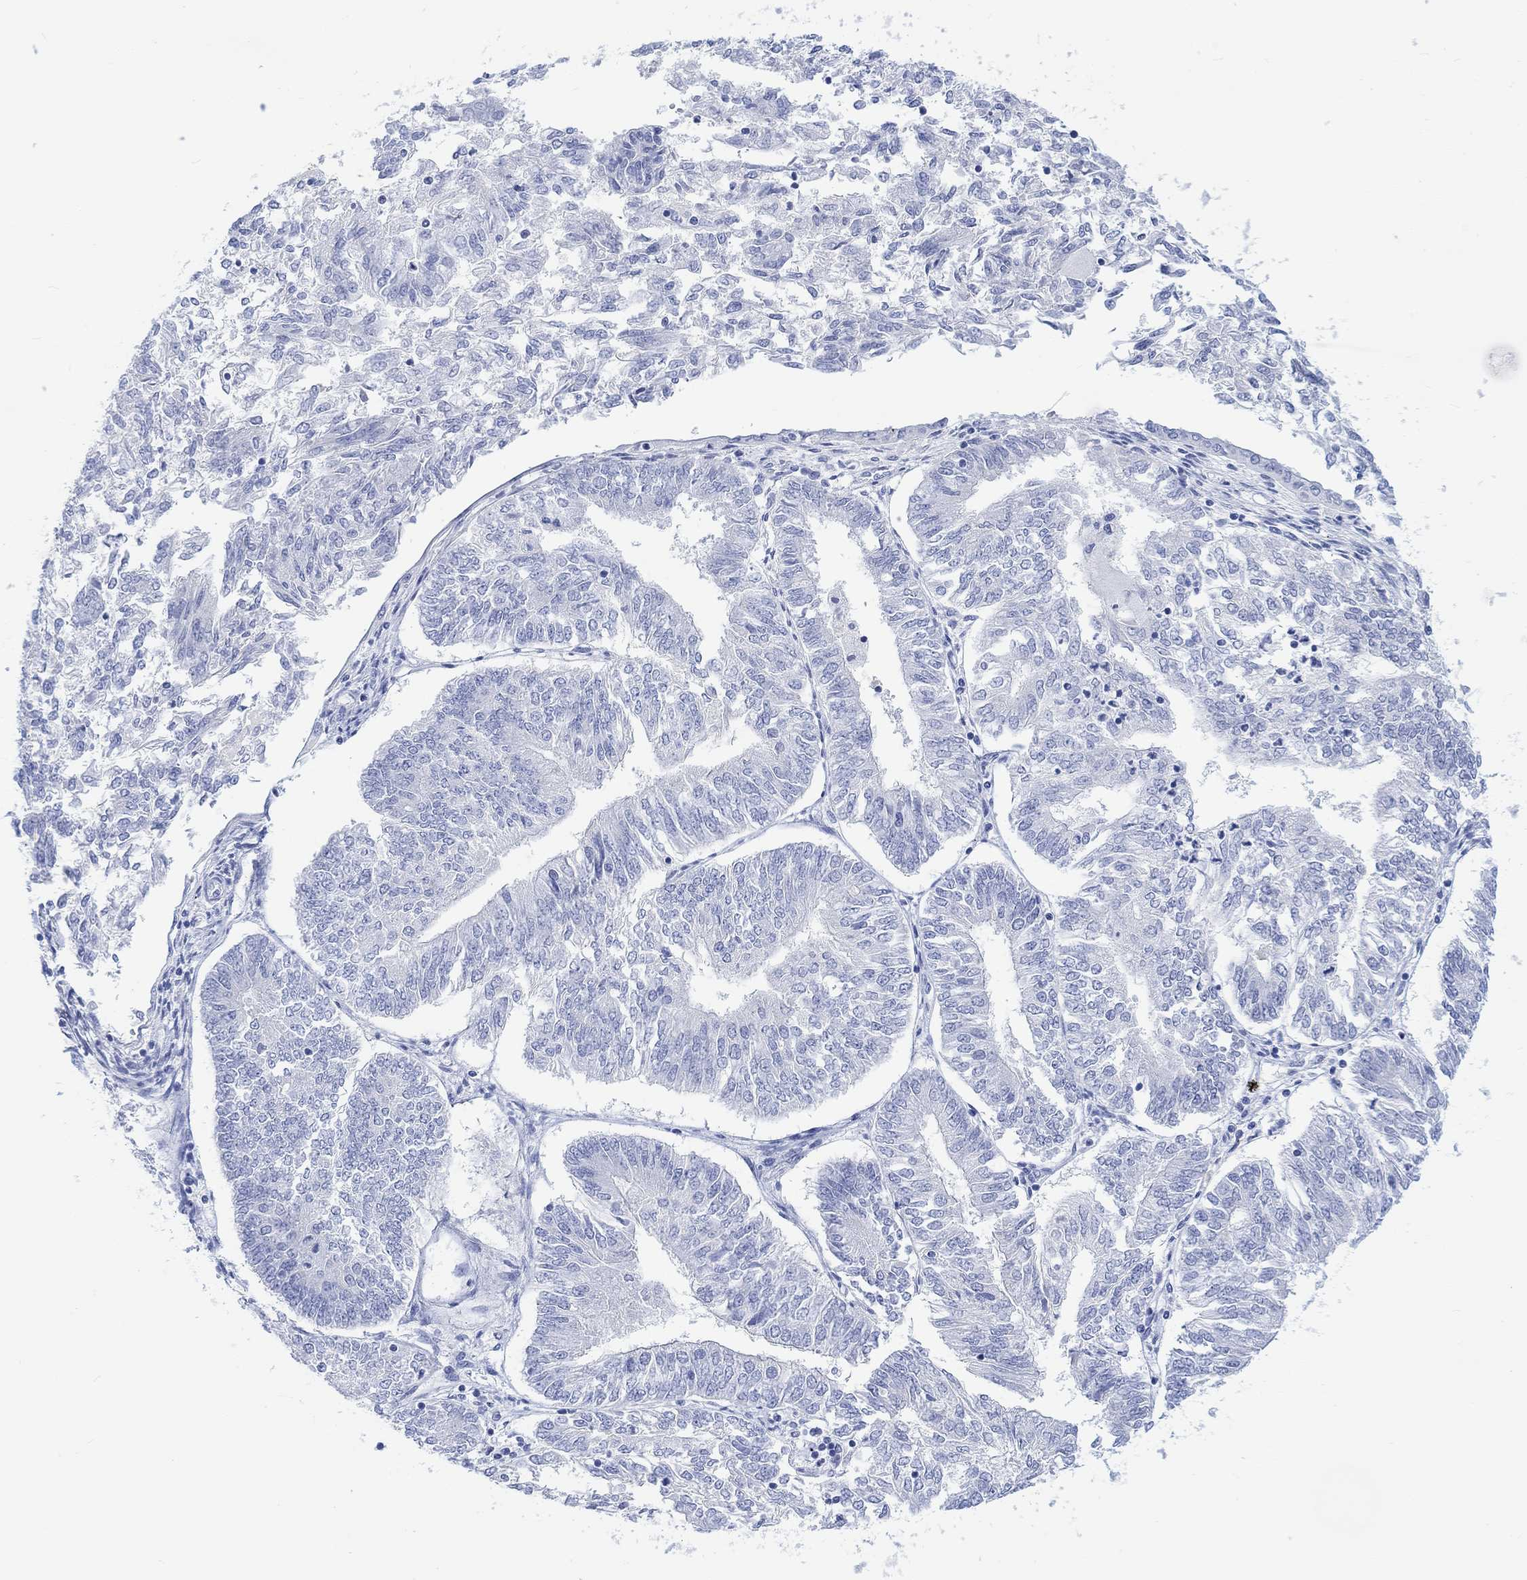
{"staining": {"intensity": "negative", "quantity": "none", "location": "none"}, "tissue": "endometrial cancer", "cell_type": "Tumor cells", "image_type": "cancer", "snomed": [{"axis": "morphology", "description": "Adenocarcinoma, NOS"}, {"axis": "topography", "description": "Endometrium"}], "caption": "The photomicrograph displays no significant expression in tumor cells of adenocarcinoma (endometrial).", "gene": "CALCA", "patient": {"sex": "female", "age": 58}}